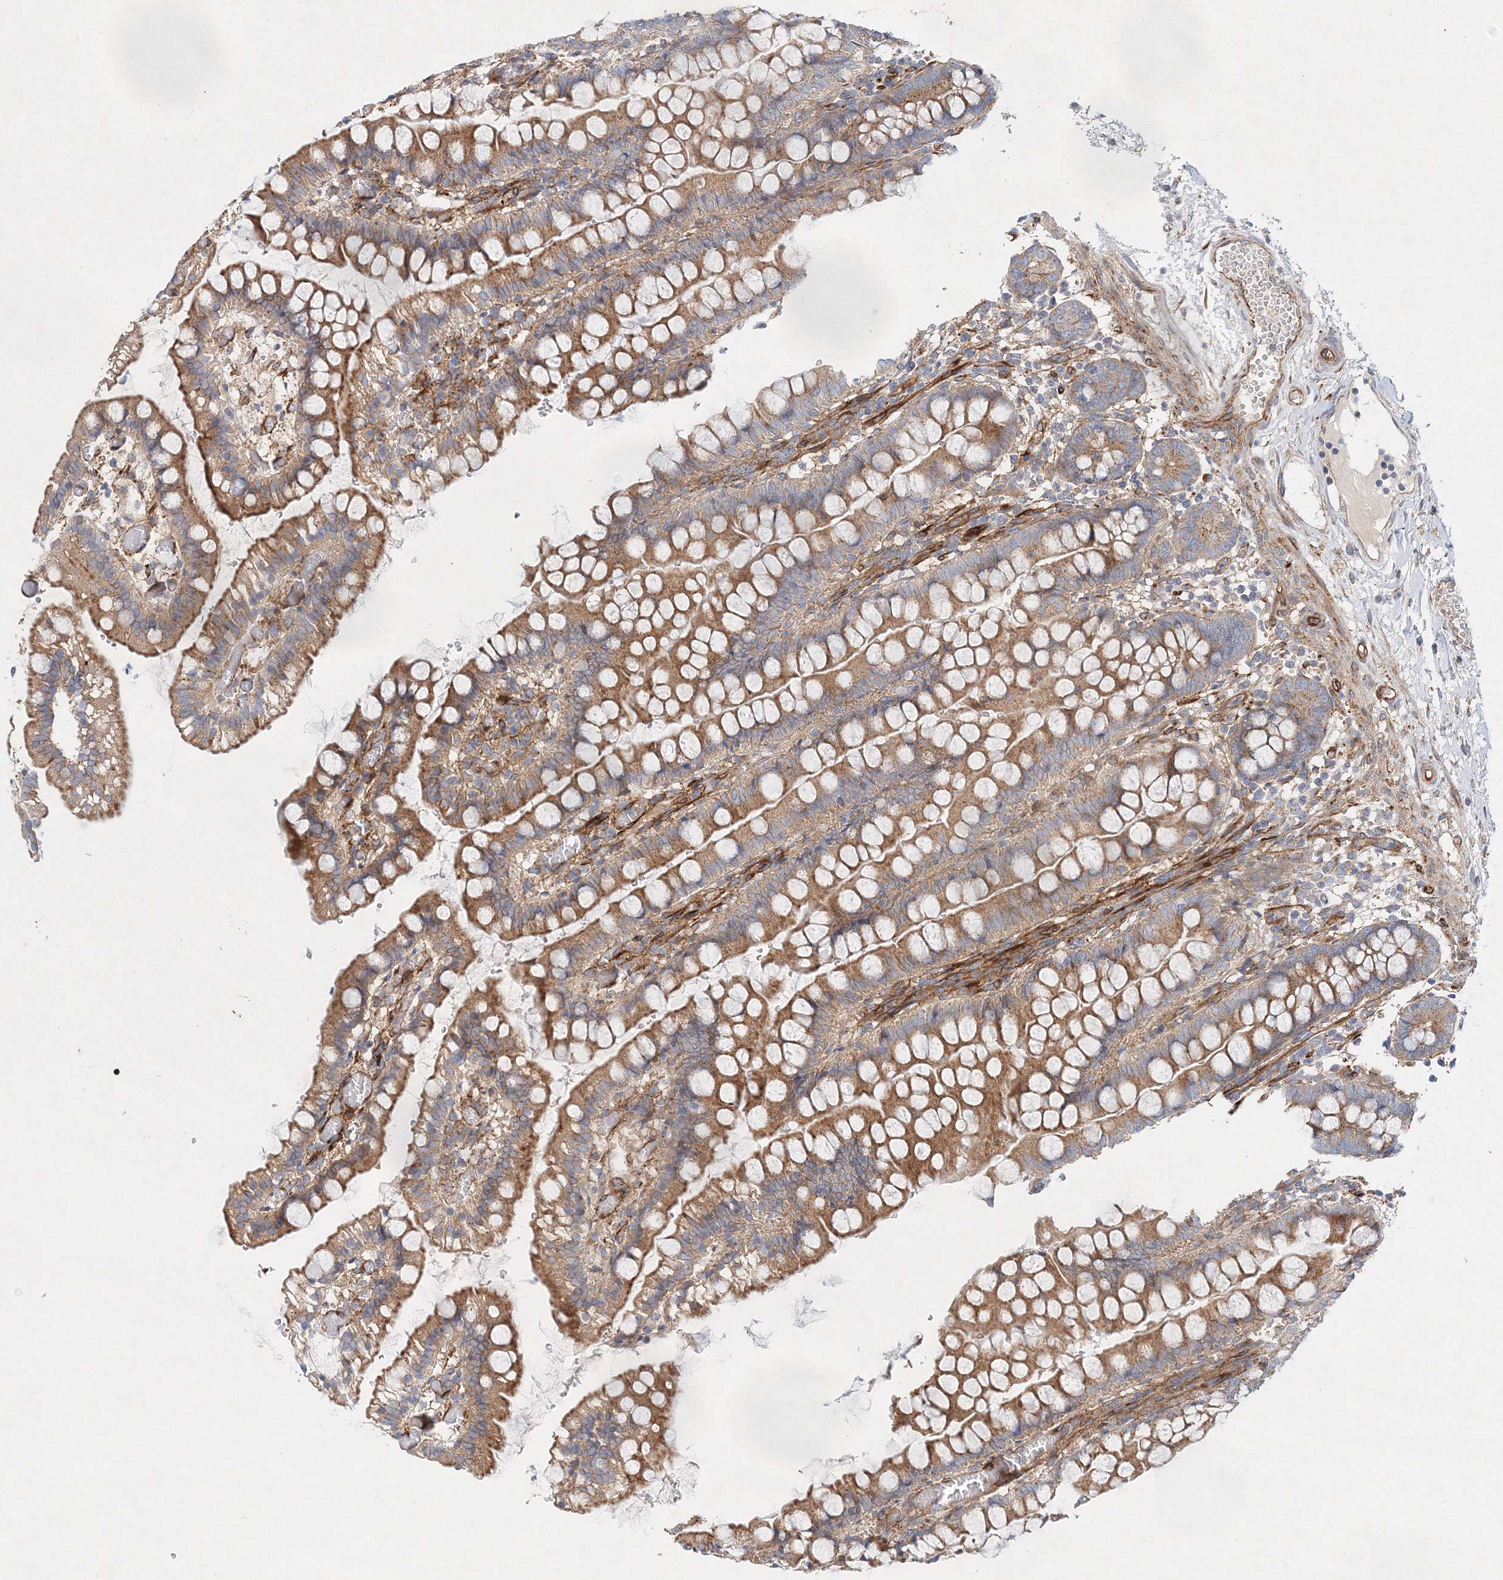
{"staining": {"intensity": "strong", "quantity": ">75%", "location": "cytoplasmic/membranous"}, "tissue": "small intestine", "cell_type": "Glandular cells", "image_type": "normal", "snomed": [{"axis": "morphology", "description": "Normal tissue, NOS"}, {"axis": "morphology", "description": "Developmental malformation"}, {"axis": "topography", "description": "Small intestine"}], "caption": "DAB (3,3'-diaminobenzidine) immunohistochemical staining of normal small intestine demonstrates strong cytoplasmic/membranous protein staining in about >75% of glandular cells.", "gene": "ZFYVE16", "patient": {"sex": "male"}}